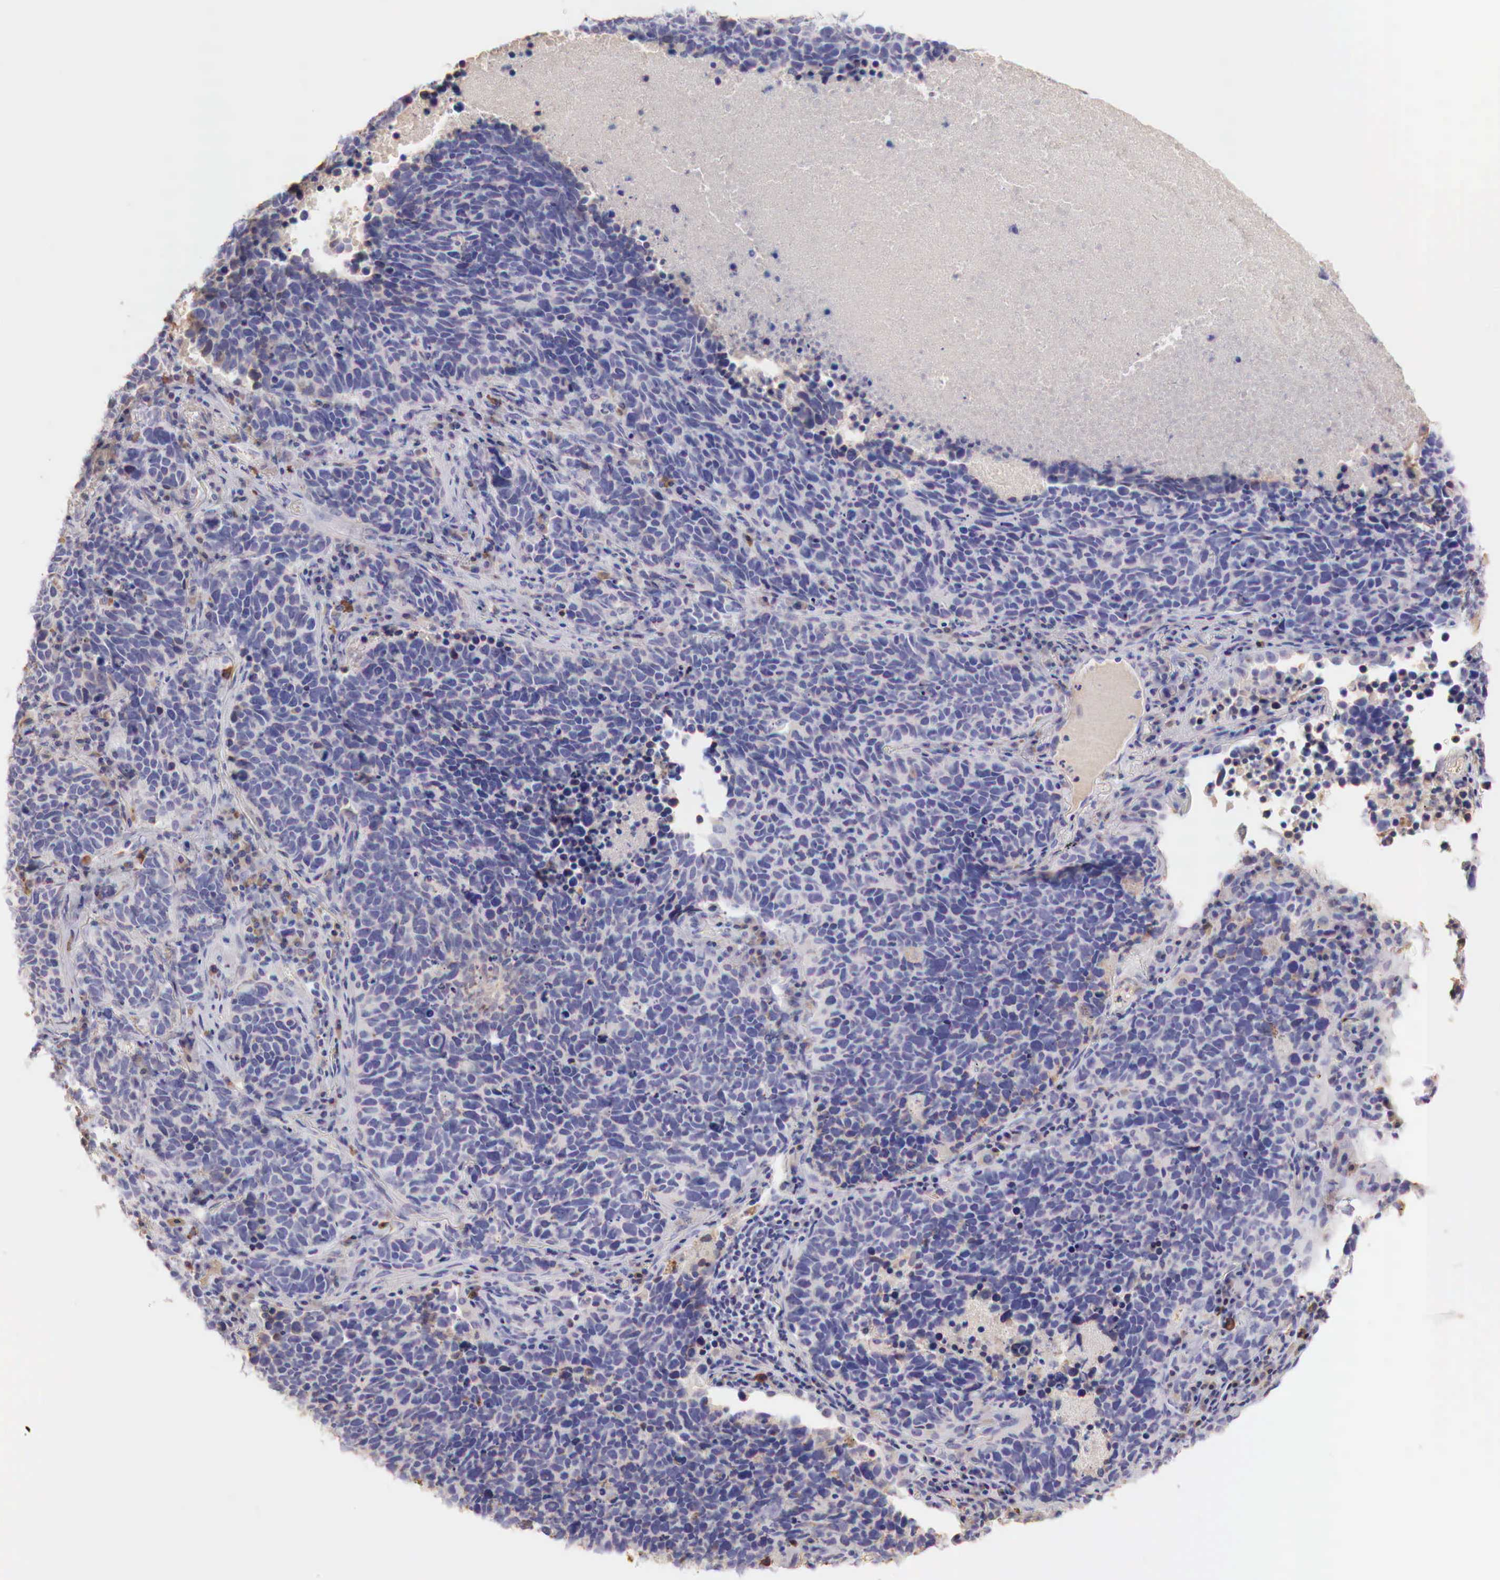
{"staining": {"intensity": "negative", "quantity": "none", "location": "none"}, "tissue": "lung cancer", "cell_type": "Tumor cells", "image_type": "cancer", "snomed": [{"axis": "morphology", "description": "Neoplasm, malignant, NOS"}, {"axis": "topography", "description": "Lung"}], "caption": "Neoplasm (malignant) (lung) was stained to show a protein in brown. There is no significant staining in tumor cells.", "gene": "XPNPEP2", "patient": {"sex": "female", "age": 75}}